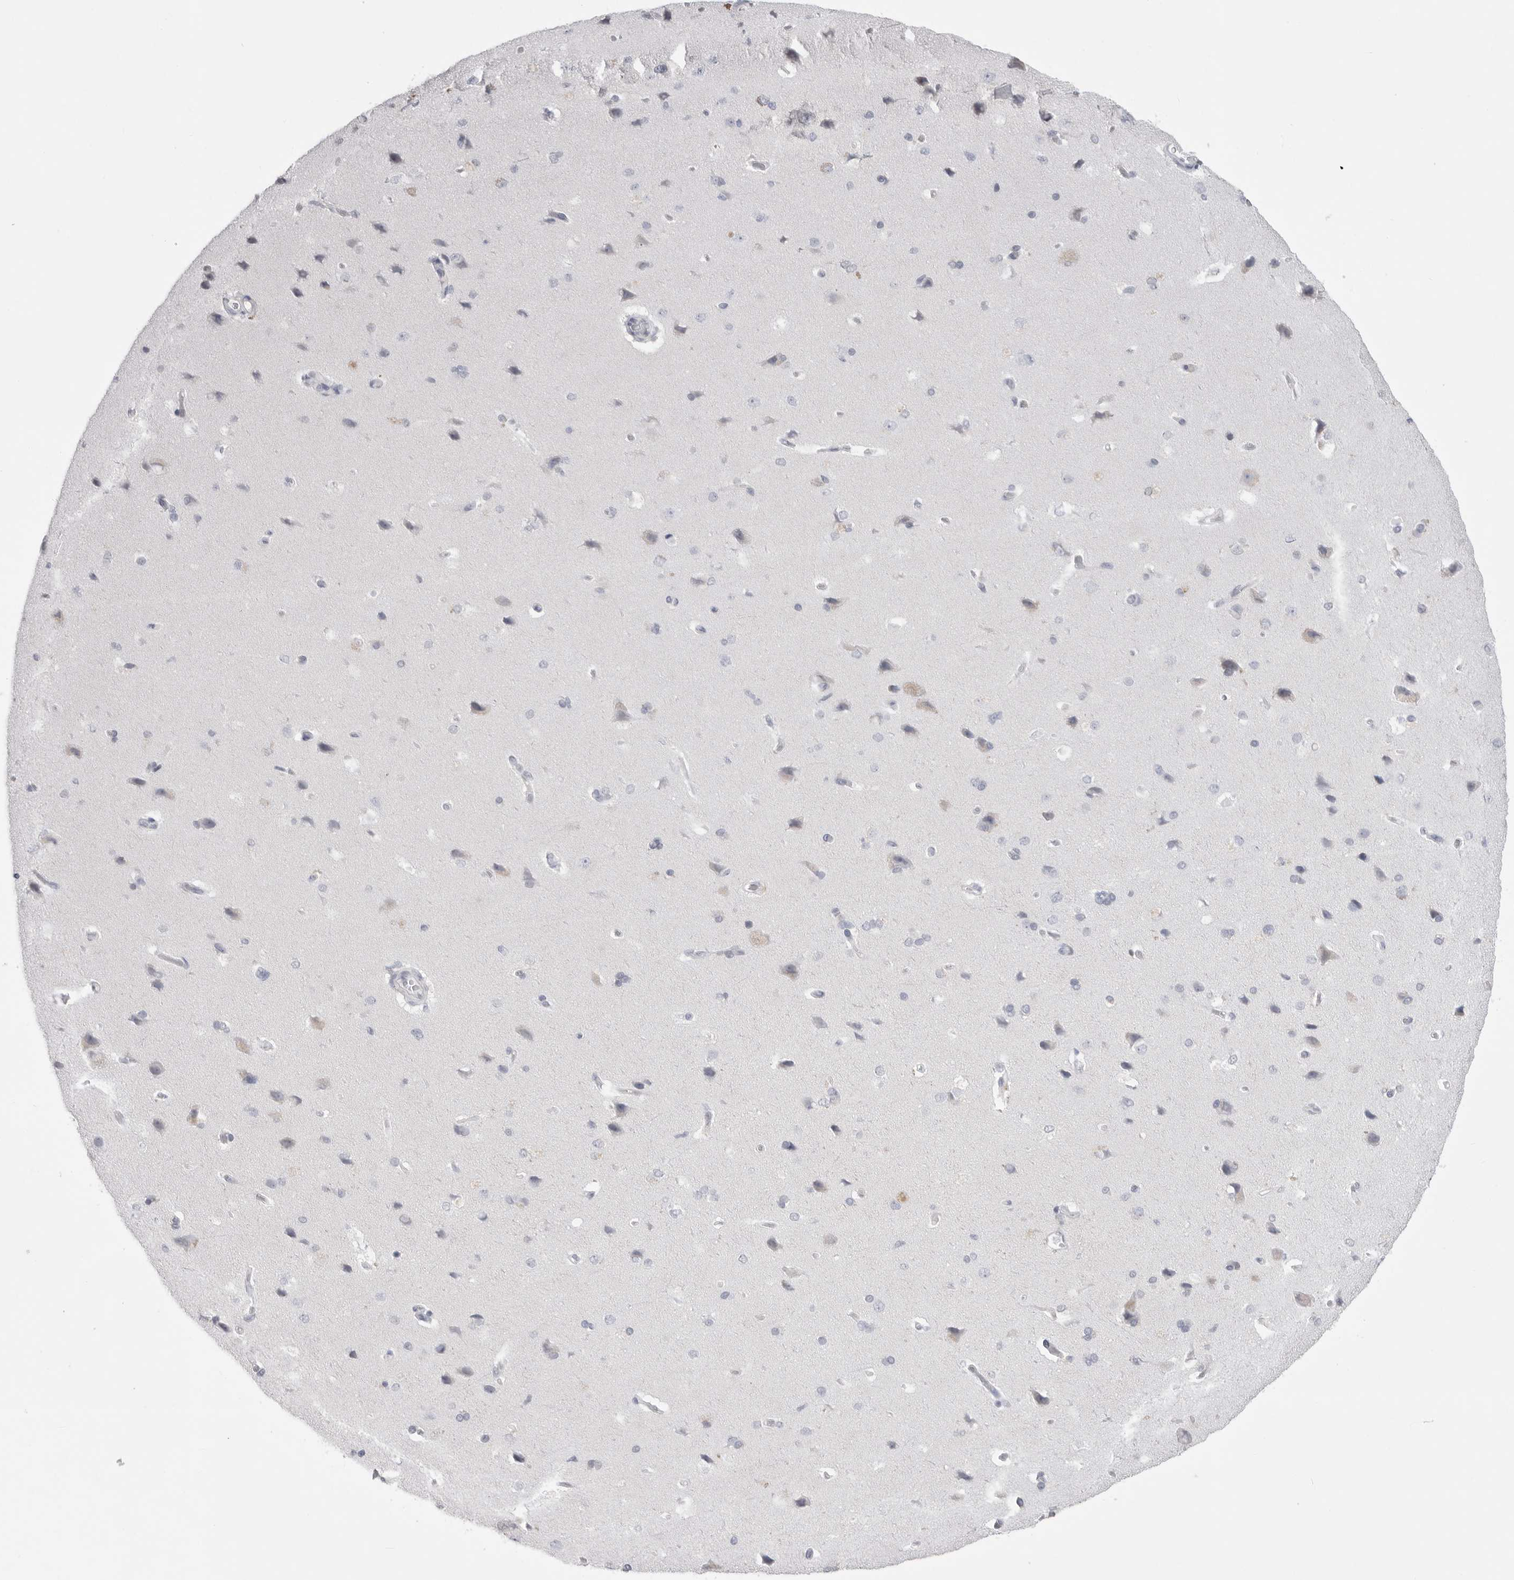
{"staining": {"intensity": "negative", "quantity": "none", "location": "none"}, "tissue": "cerebral cortex", "cell_type": "Endothelial cells", "image_type": "normal", "snomed": [{"axis": "morphology", "description": "Normal tissue, NOS"}, {"axis": "topography", "description": "Cerebral cortex"}], "caption": "Endothelial cells show no significant protein positivity in benign cerebral cortex.", "gene": "ZBTB7B", "patient": {"sex": "male", "age": 62}}